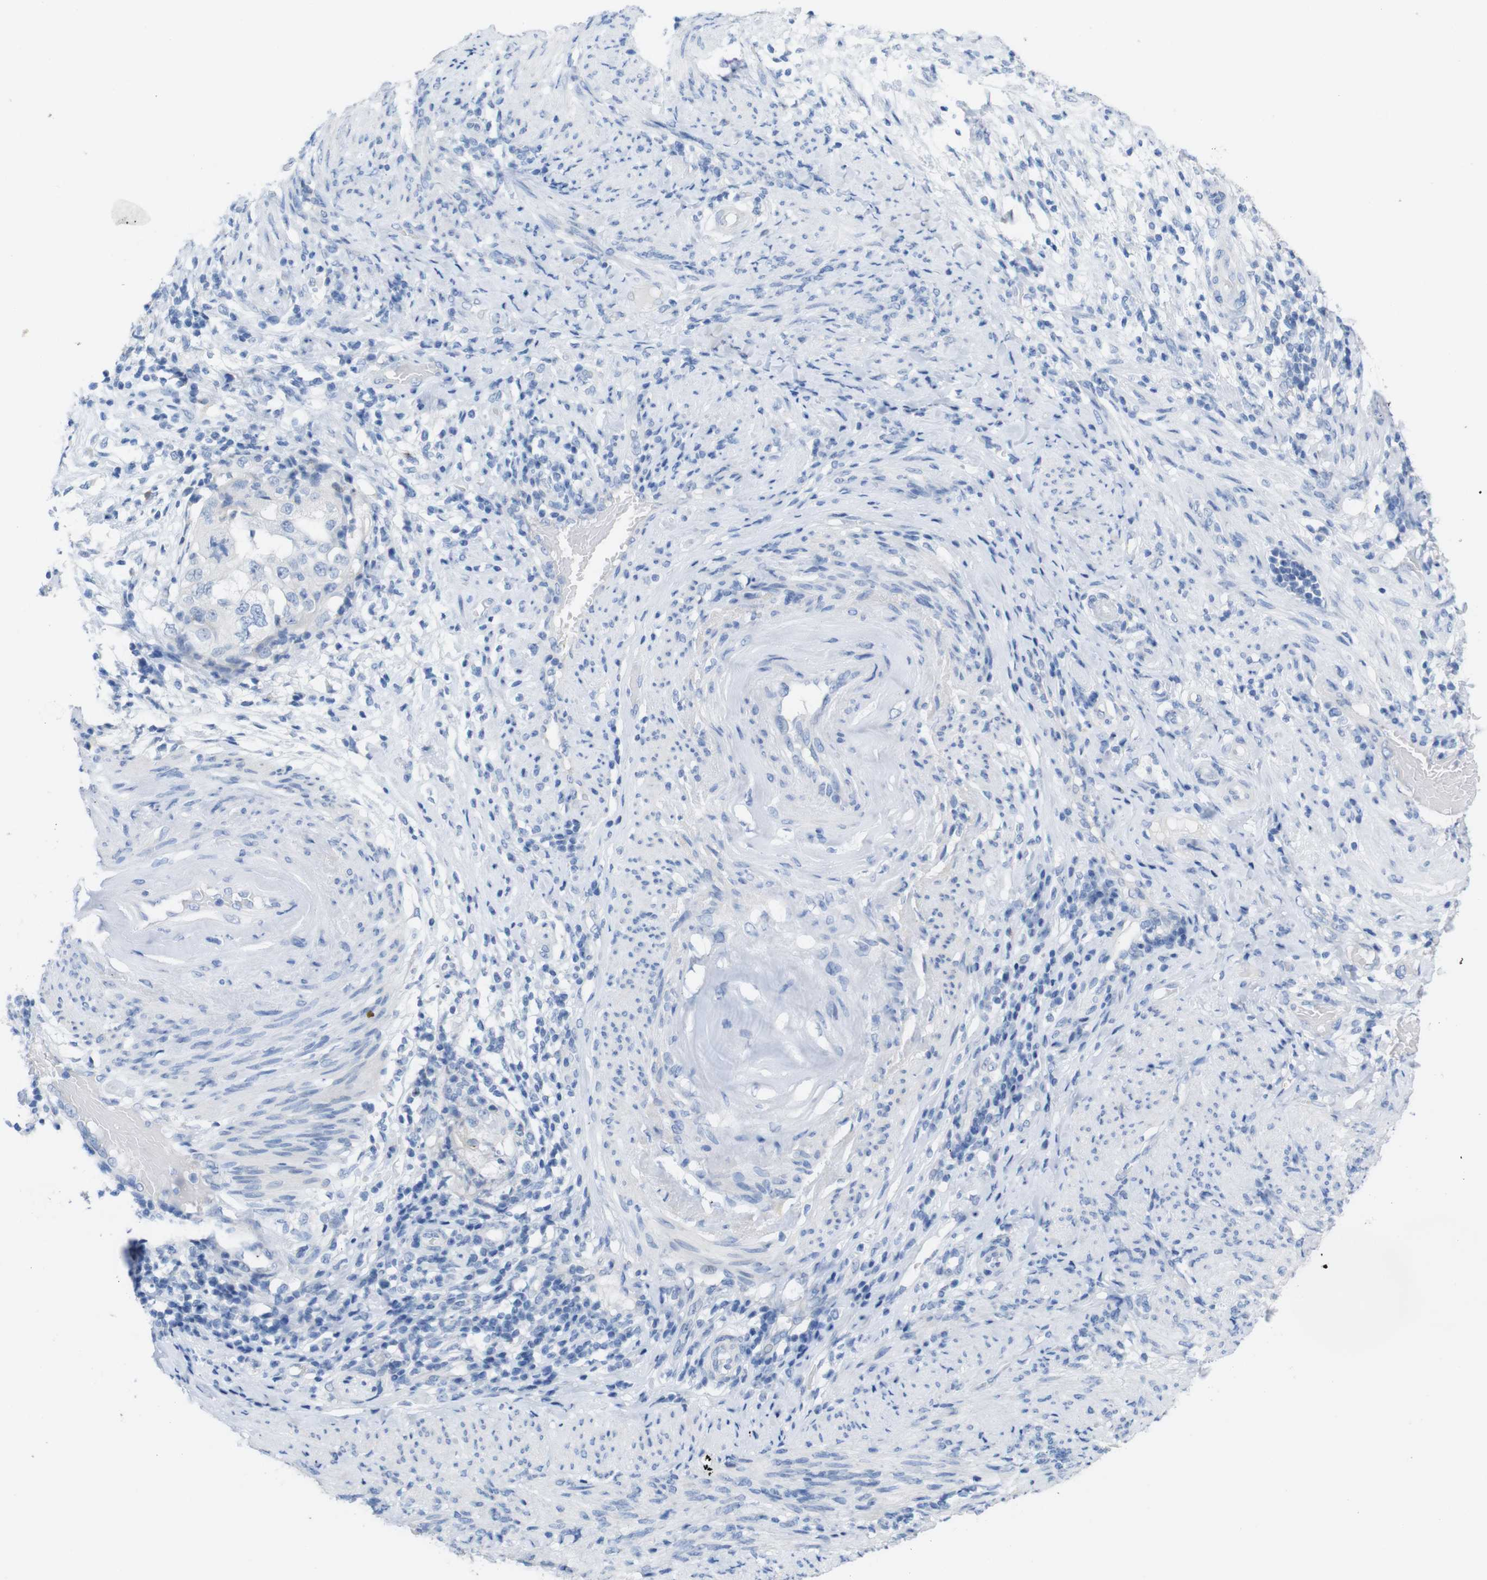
{"staining": {"intensity": "negative", "quantity": "none", "location": "none"}, "tissue": "endometrial cancer", "cell_type": "Tumor cells", "image_type": "cancer", "snomed": [{"axis": "morphology", "description": "Adenocarcinoma, NOS"}, {"axis": "topography", "description": "Endometrium"}], "caption": "High power microscopy histopathology image of an immunohistochemistry micrograph of endometrial adenocarcinoma, revealing no significant expression in tumor cells.", "gene": "LAG3", "patient": {"sex": "female", "age": 85}}